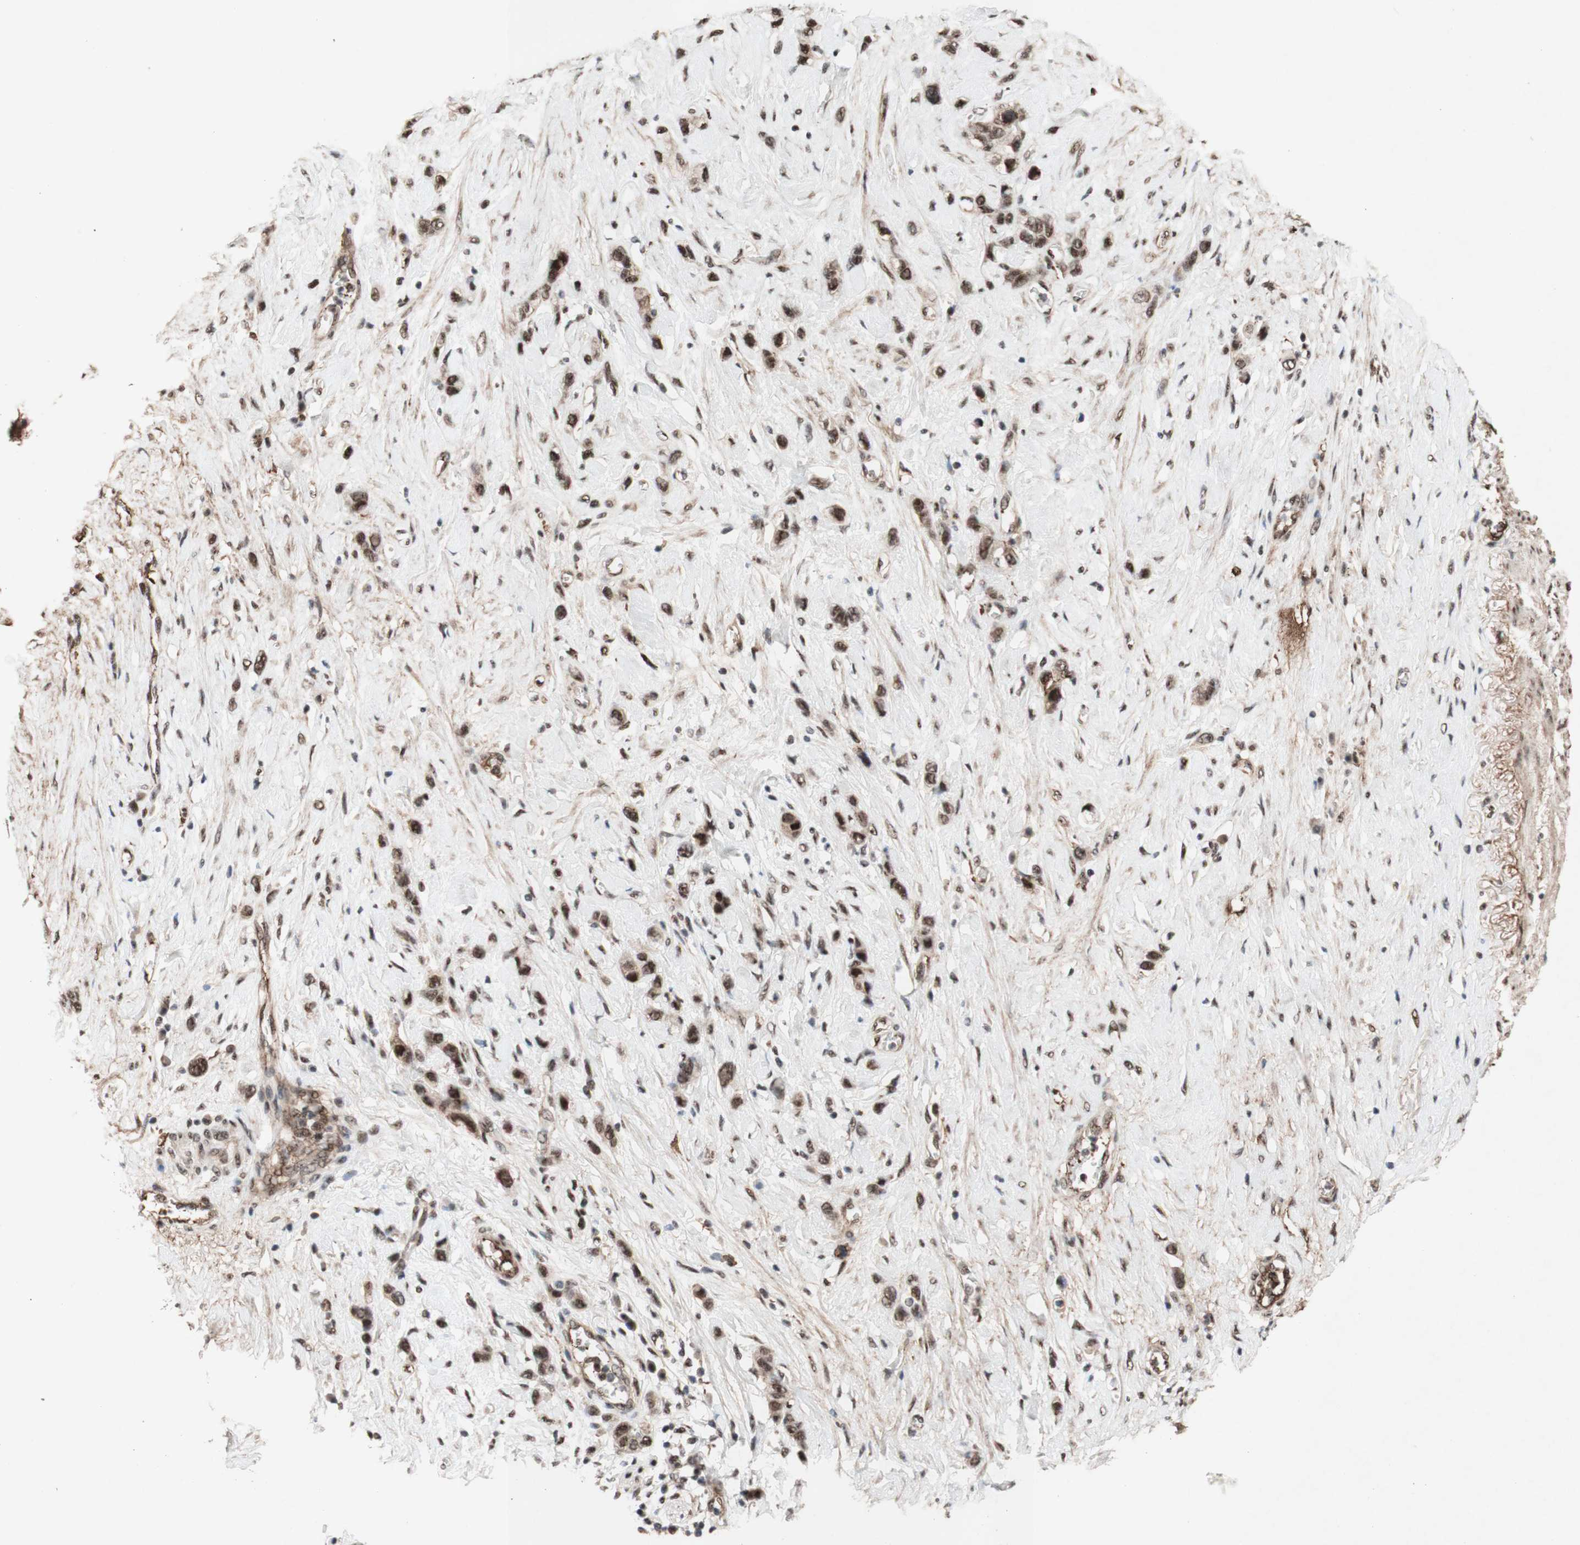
{"staining": {"intensity": "strong", "quantity": ">75%", "location": "nuclear"}, "tissue": "stomach cancer", "cell_type": "Tumor cells", "image_type": "cancer", "snomed": [{"axis": "morphology", "description": "Adenocarcinoma, NOS"}, {"axis": "morphology", "description": "Adenocarcinoma, High grade"}, {"axis": "topography", "description": "Stomach, upper"}, {"axis": "topography", "description": "Stomach, lower"}], "caption": "Protein staining of stomach cancer tissue exhibits strong nuclear expression in about >75% of tumor cells.", "gene": "TLE1", "patient": {"sex": "female", "age": 65}}